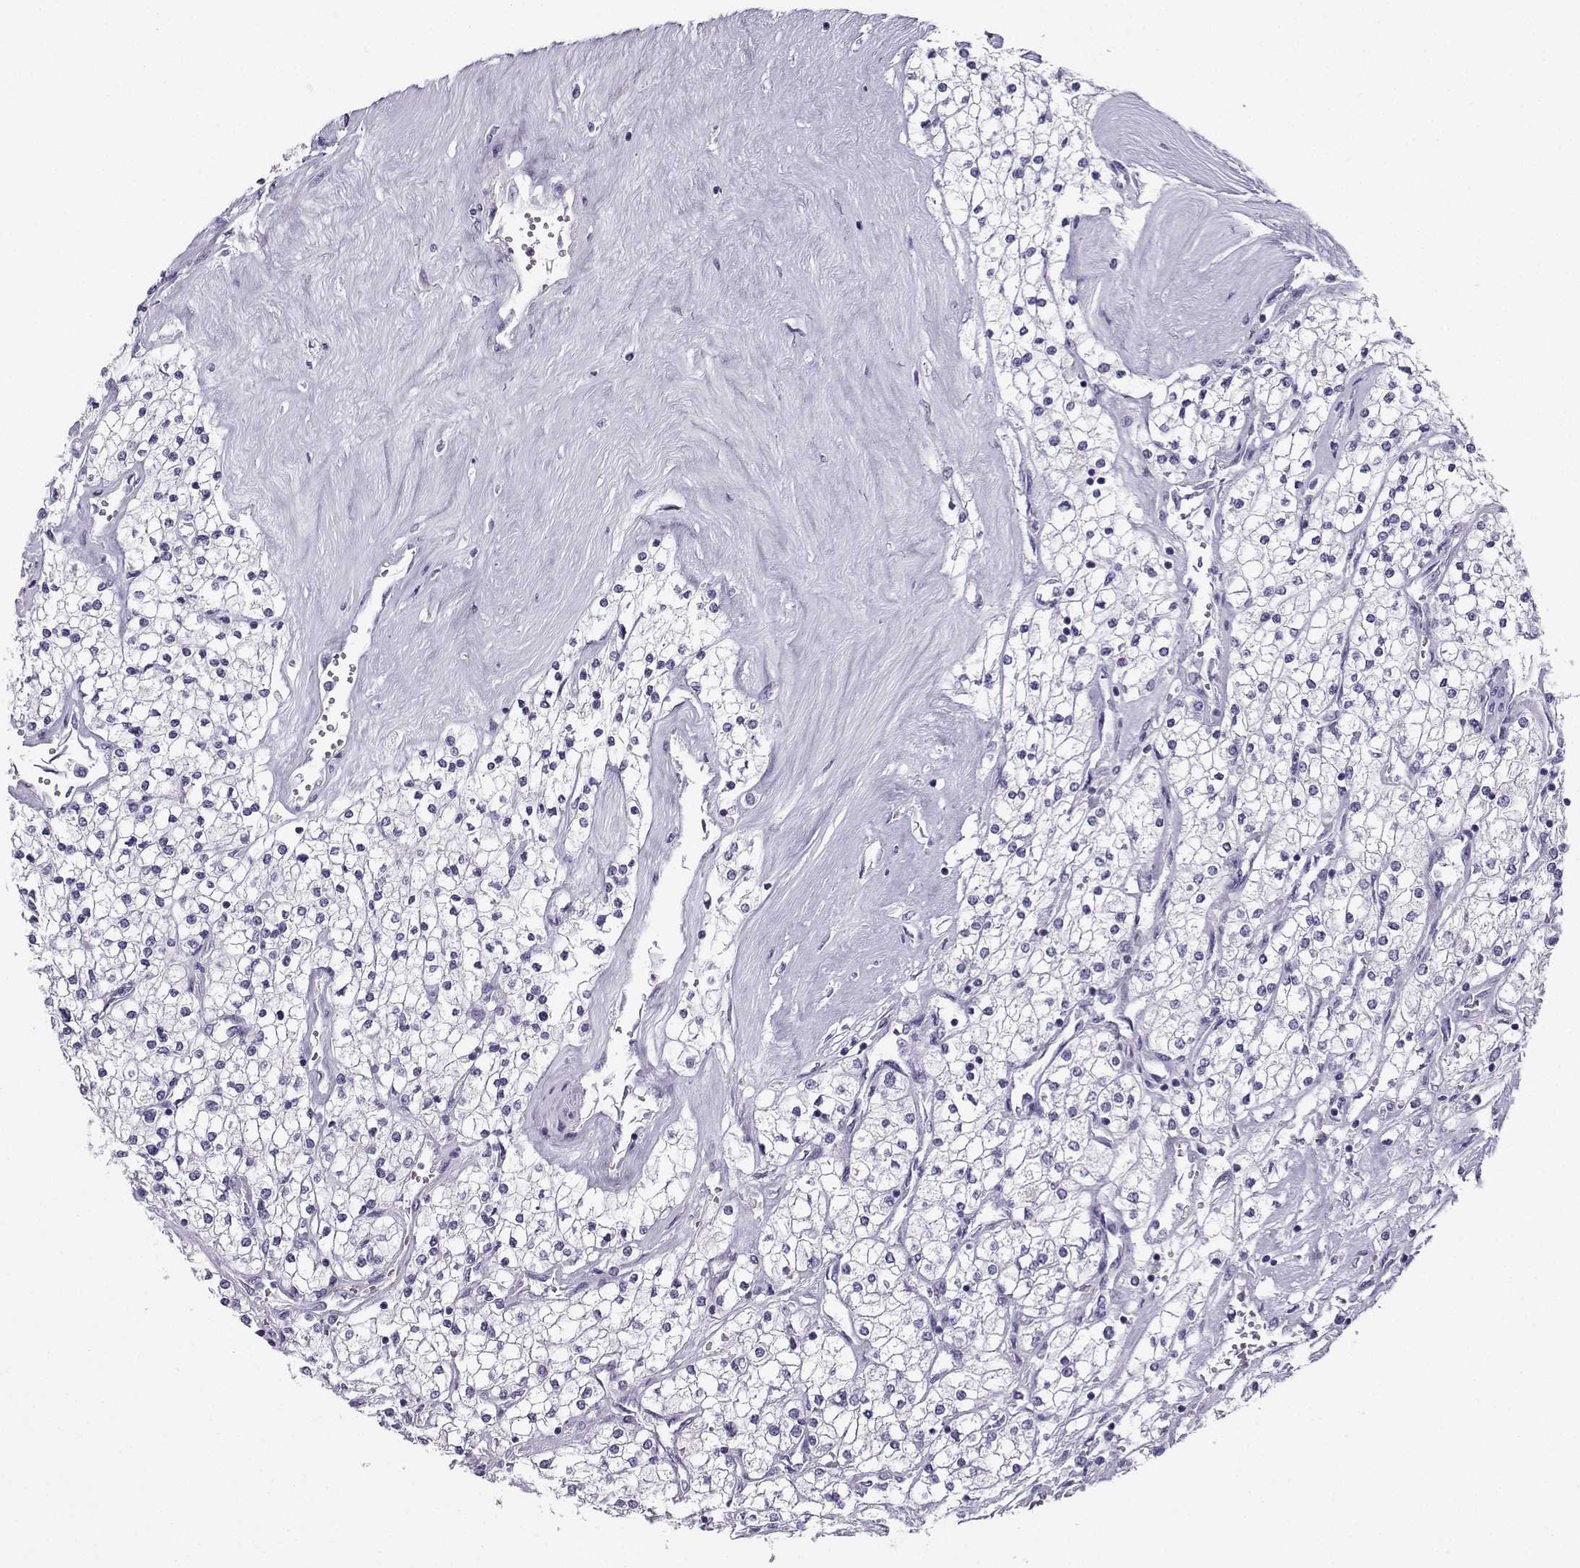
{"staining": {"intensity": "negative", "quantity": "none", "location": "none"}, "tissue": "renal cancer", "cell_type": "Tumor cells", "image_type": "cancer", "snomed": [{"axis": "morphology", "description": "Adenocarcinoma, NOS"}, {"axis": "topography", "description": "Kidney"}], "caption": "Immunohistochemical staining of adenocarcinoma (renal) demonstrates no significant staining in tumor cells.", "gene": "NEFL", "patient": {"sex": "male", "age": 80}}